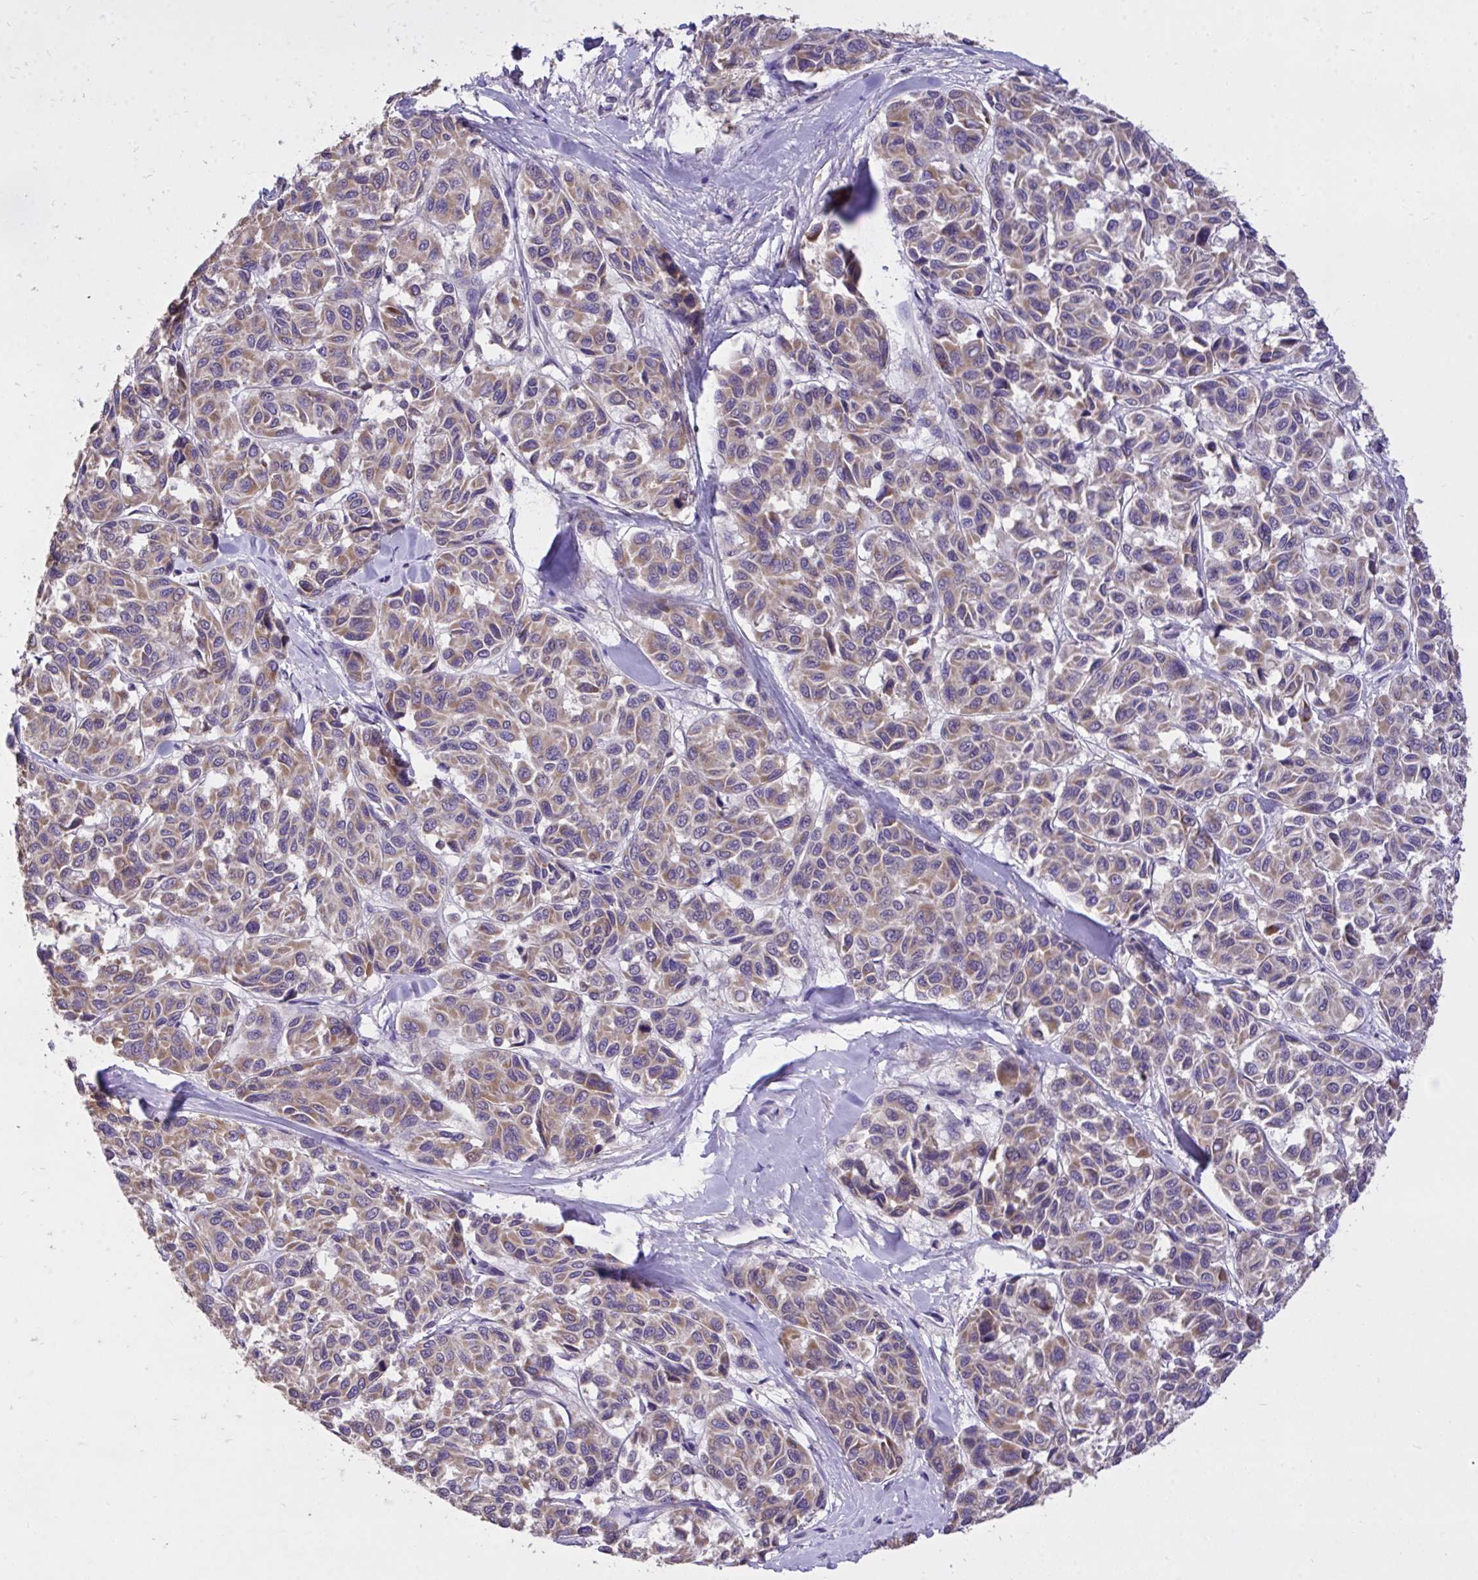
{"staining": {"intensity": "moderate", "quantity": ">75%", "location": "cytoplasmic/membranous"}, "tissue": "melanoma", "cell_type": "Tumor cells", "image_type": "cancer", "snomed": [{"axis": "morphology", "description": "Malignant melanoma, NOS"}, {"axis": "topography", "description": "Skin"}], "caption": "High-magnification brightfield microscopy of malignant melanoma stained with DAB (3,3'-diaminobenzidine) (brown) and counterstained with hematoxylin (blue). tumor cells exhibit moderate cytoplasmic/membranous expression is identified in about>75% of cells.", "gene": "MPC2", "patient": {"sex": "female", "age": 66}}